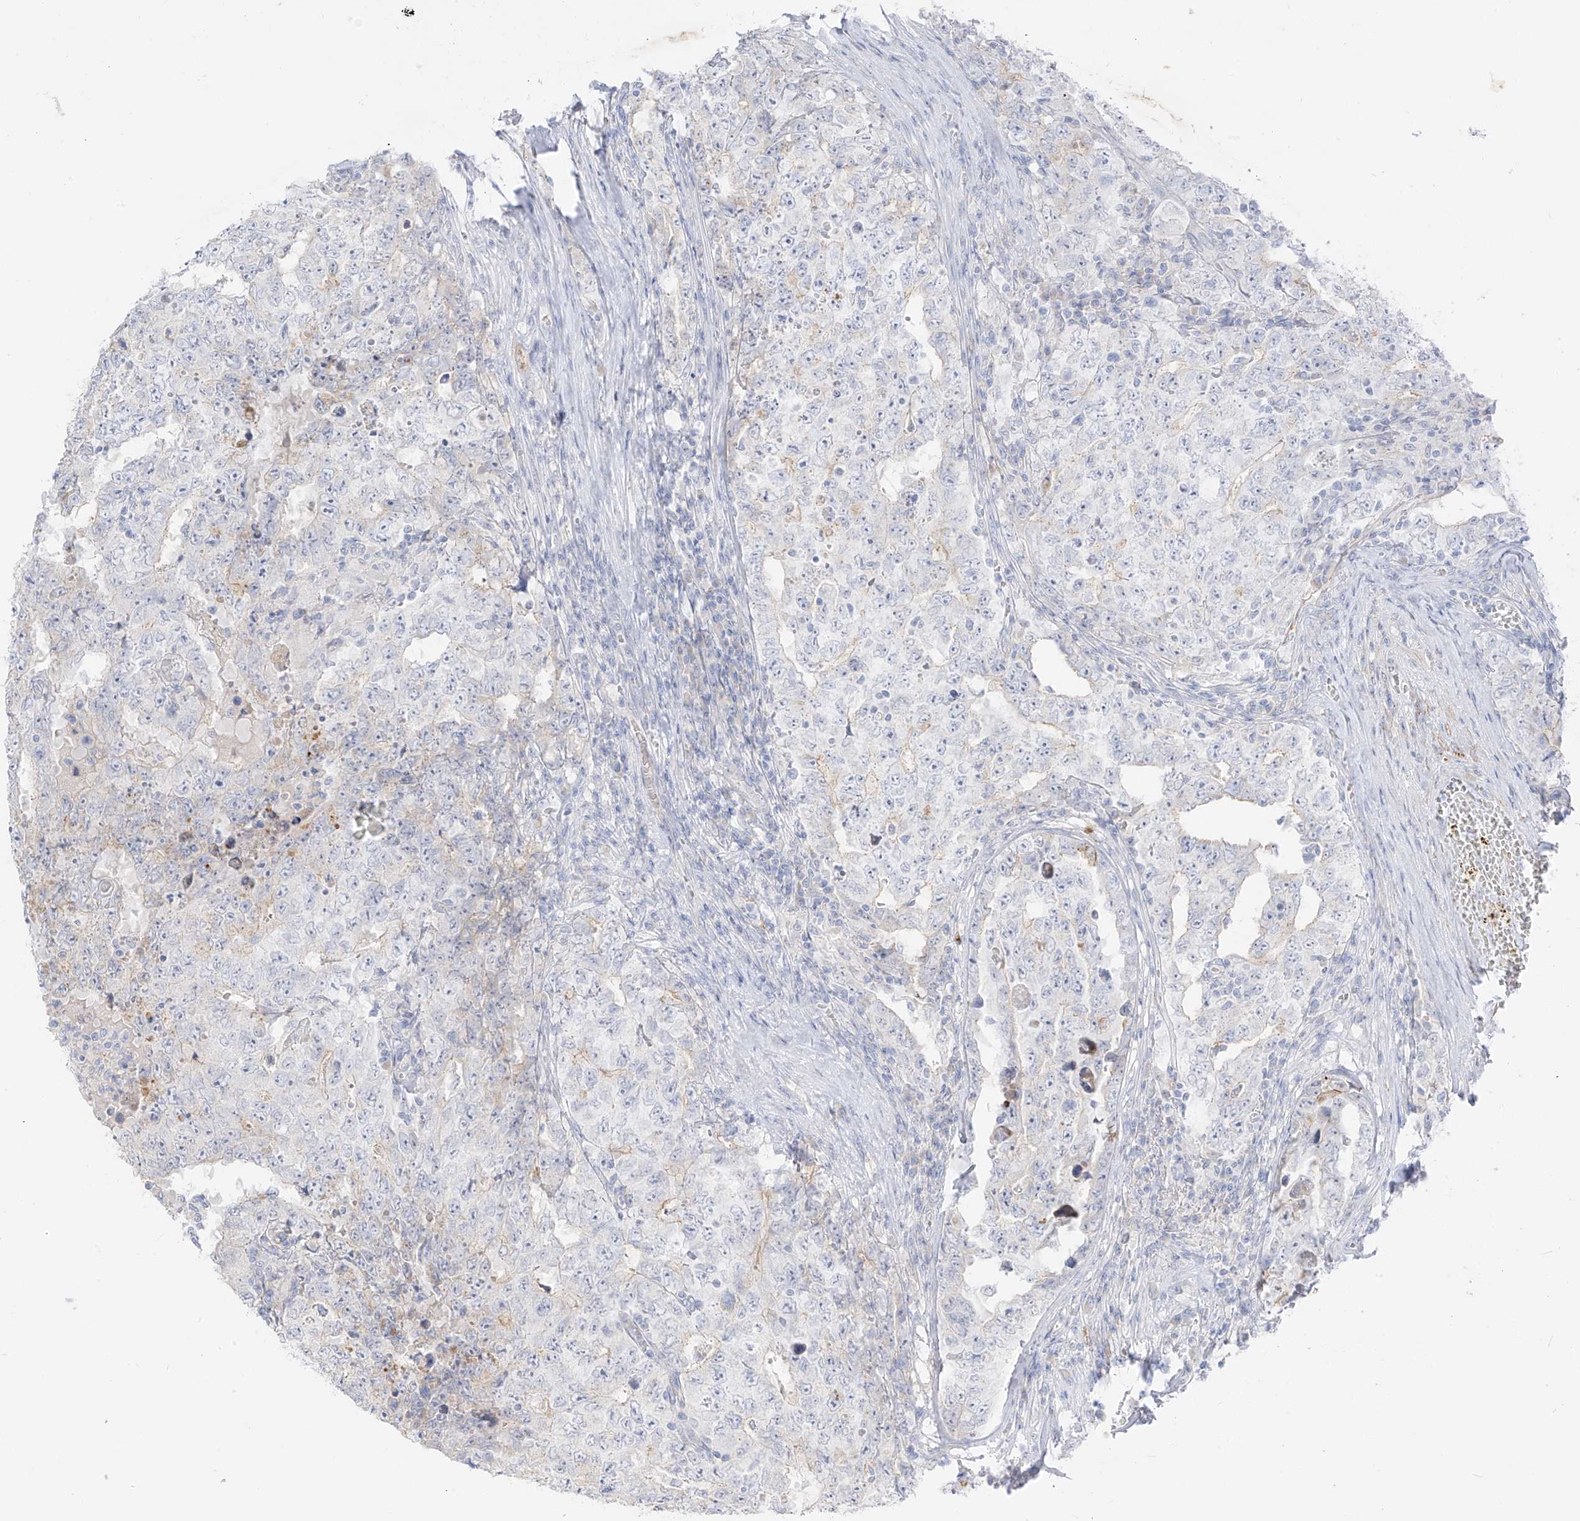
{"staining": {"intensity": "negative", "quantity": "none", "location": "none"}, "tissue": "testis cancer", "cell_type": "Tumor cells", "image_type": "cancer", "snomed": [{"axis": "morphology", "description": "Carcinoma, Embryonal, NOS"}, {"axis": "topography", "description": "Testis"}], "caption": "There is no significant expression in tumor cells of testis embryonal carcinoma.", "gene": "C11orf87", "patient": {"sex": "male", "age": 26}}